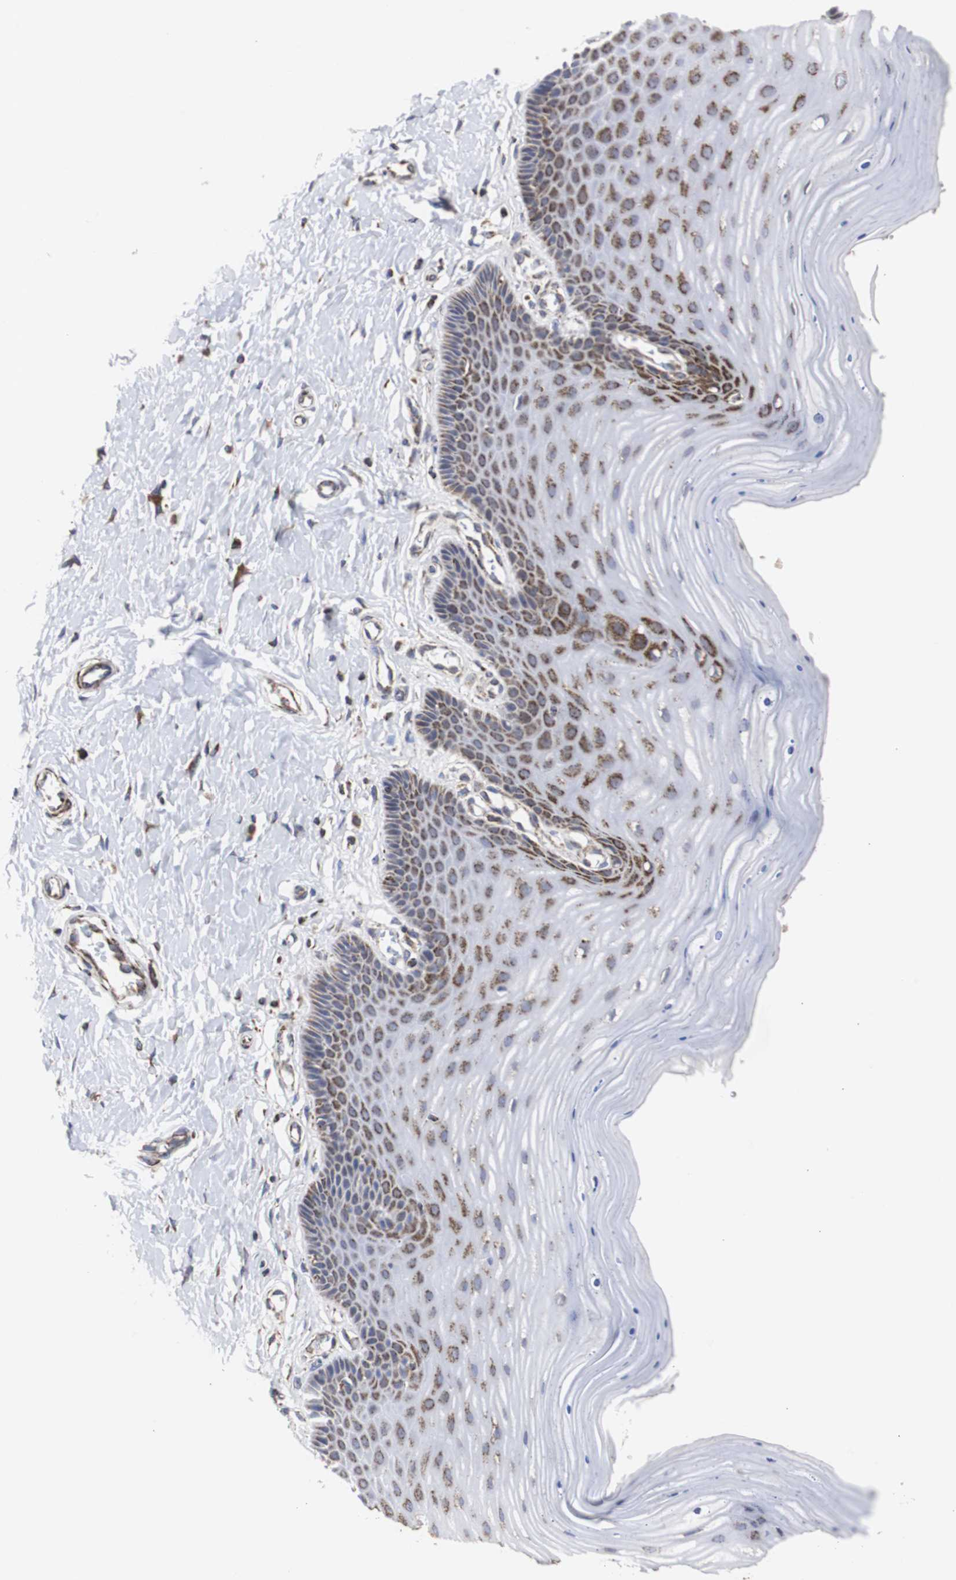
{"staining": {"intensity": "moderate", "quantity": ">75%", "location": "cytoplasmic/membranous"}, "tissue": "cervix", "cell_type": "Glandular cells", "image_type": "normal", "snomed": [{"axis": "morphology", "description": "Normal tissue, NOS"}, {"axis": "topography", "description": "Cervix"}], "caption": "DAB (3,3'-diaminobenzidine) immunohistochemical staining of normal human cervix exhibits moderate cytoplasmic/membranous protein staining in about >75% of glandular cells.", "gene": "HSD17B10", "patient": {"sex": "female", "age": 55}}